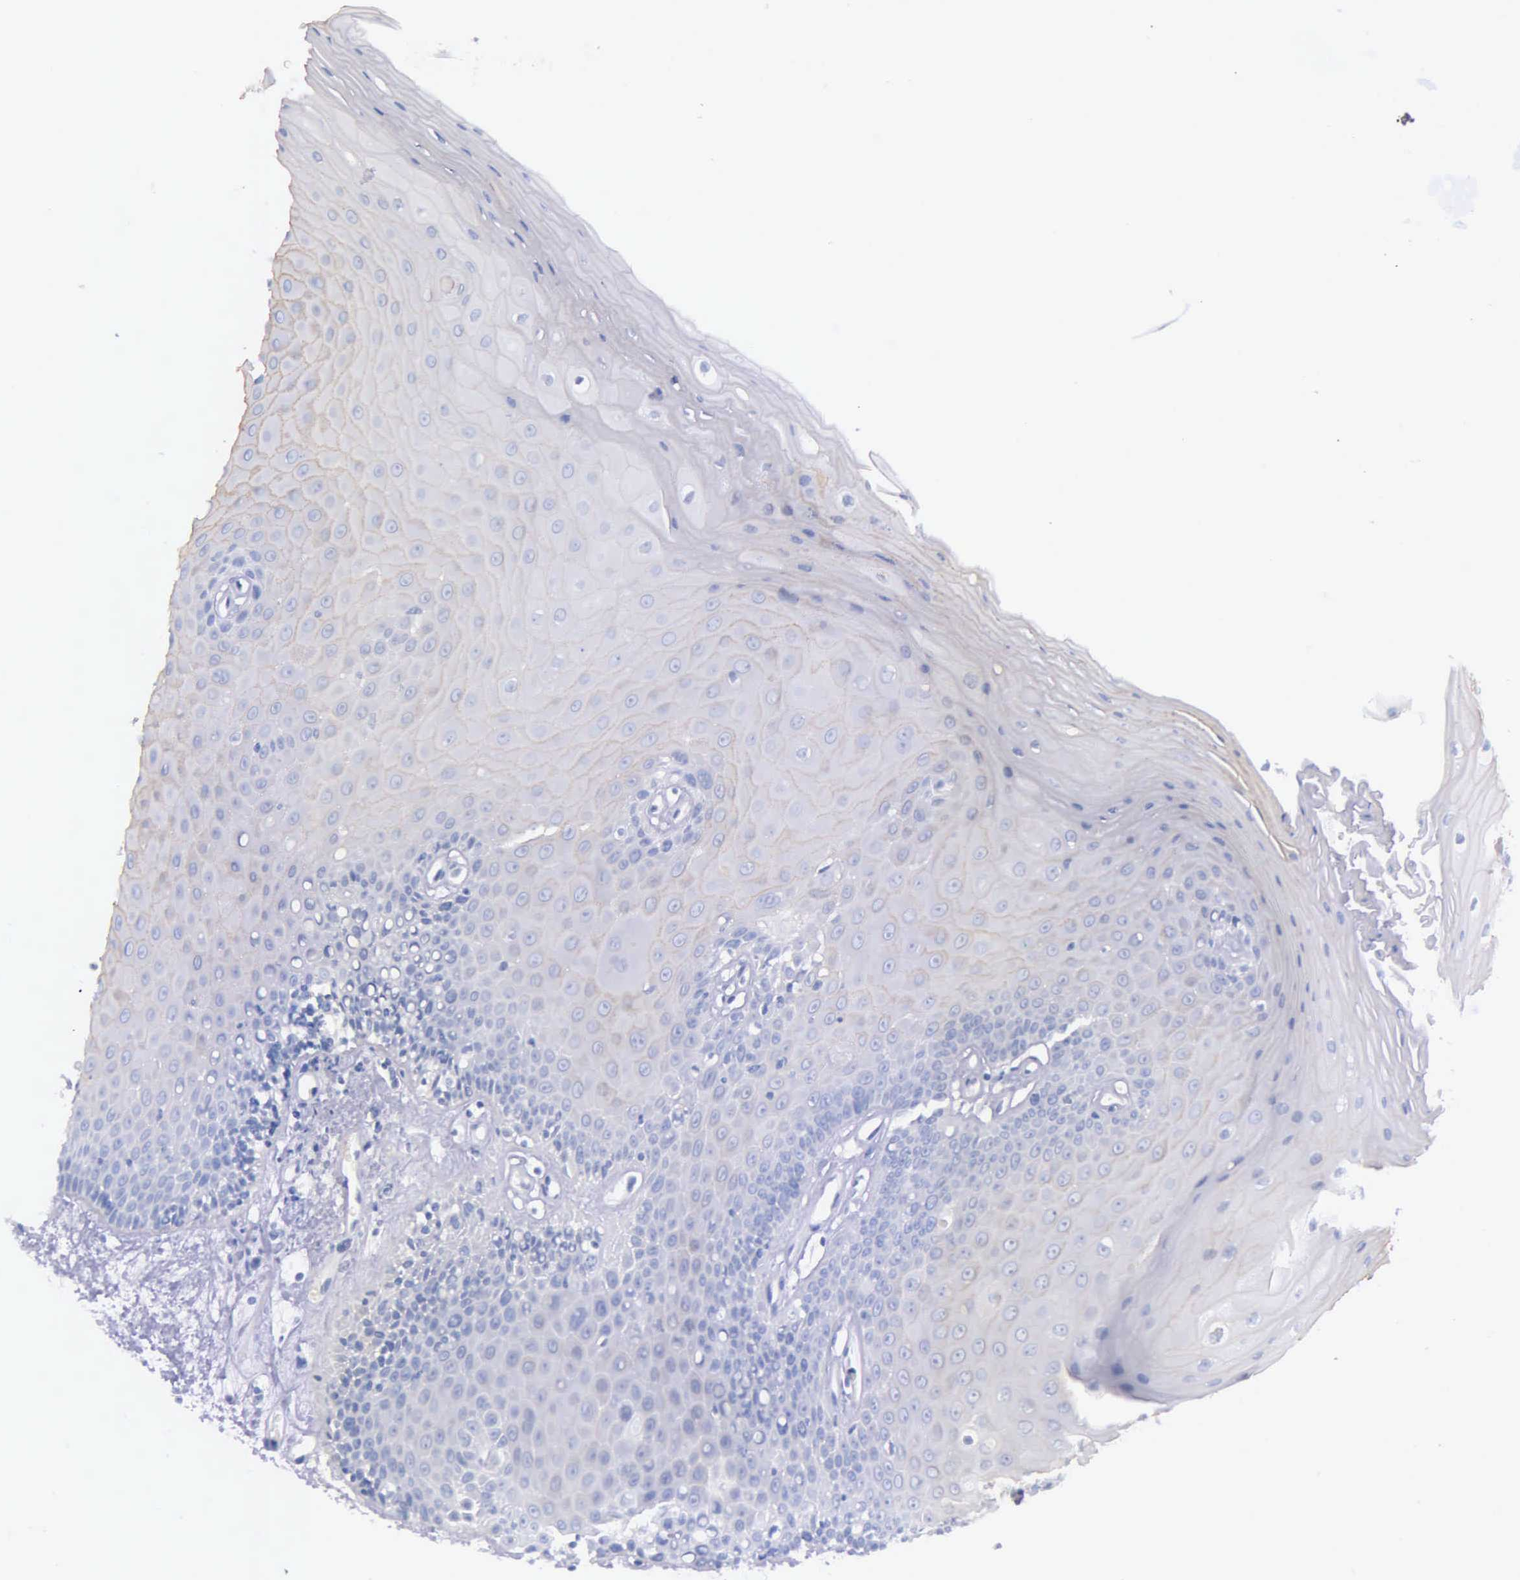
{"staining": {"intensity": "negative", "quantity": "none", "location": "none"}, "tissue": "oral mucosa", "cell_type": "Squamous epithelial cells", "image_type": "normal", "snomed": [{"axis": "morphology", "description": "Normal tissue, NOS"}, {"axis": "topography", "description": "Oral tissue"}], "caption": "Photomicrograph shows no protein expression in squamous epithelial cells of normal oral mucosa. (Stains: DAB immunohistochemistry with hematoxylin counter stain, Microscopy: brightfield microscopy at high magnification).", "gene": "THSD7A", "patient": {"sex": "female", "age": 79}}